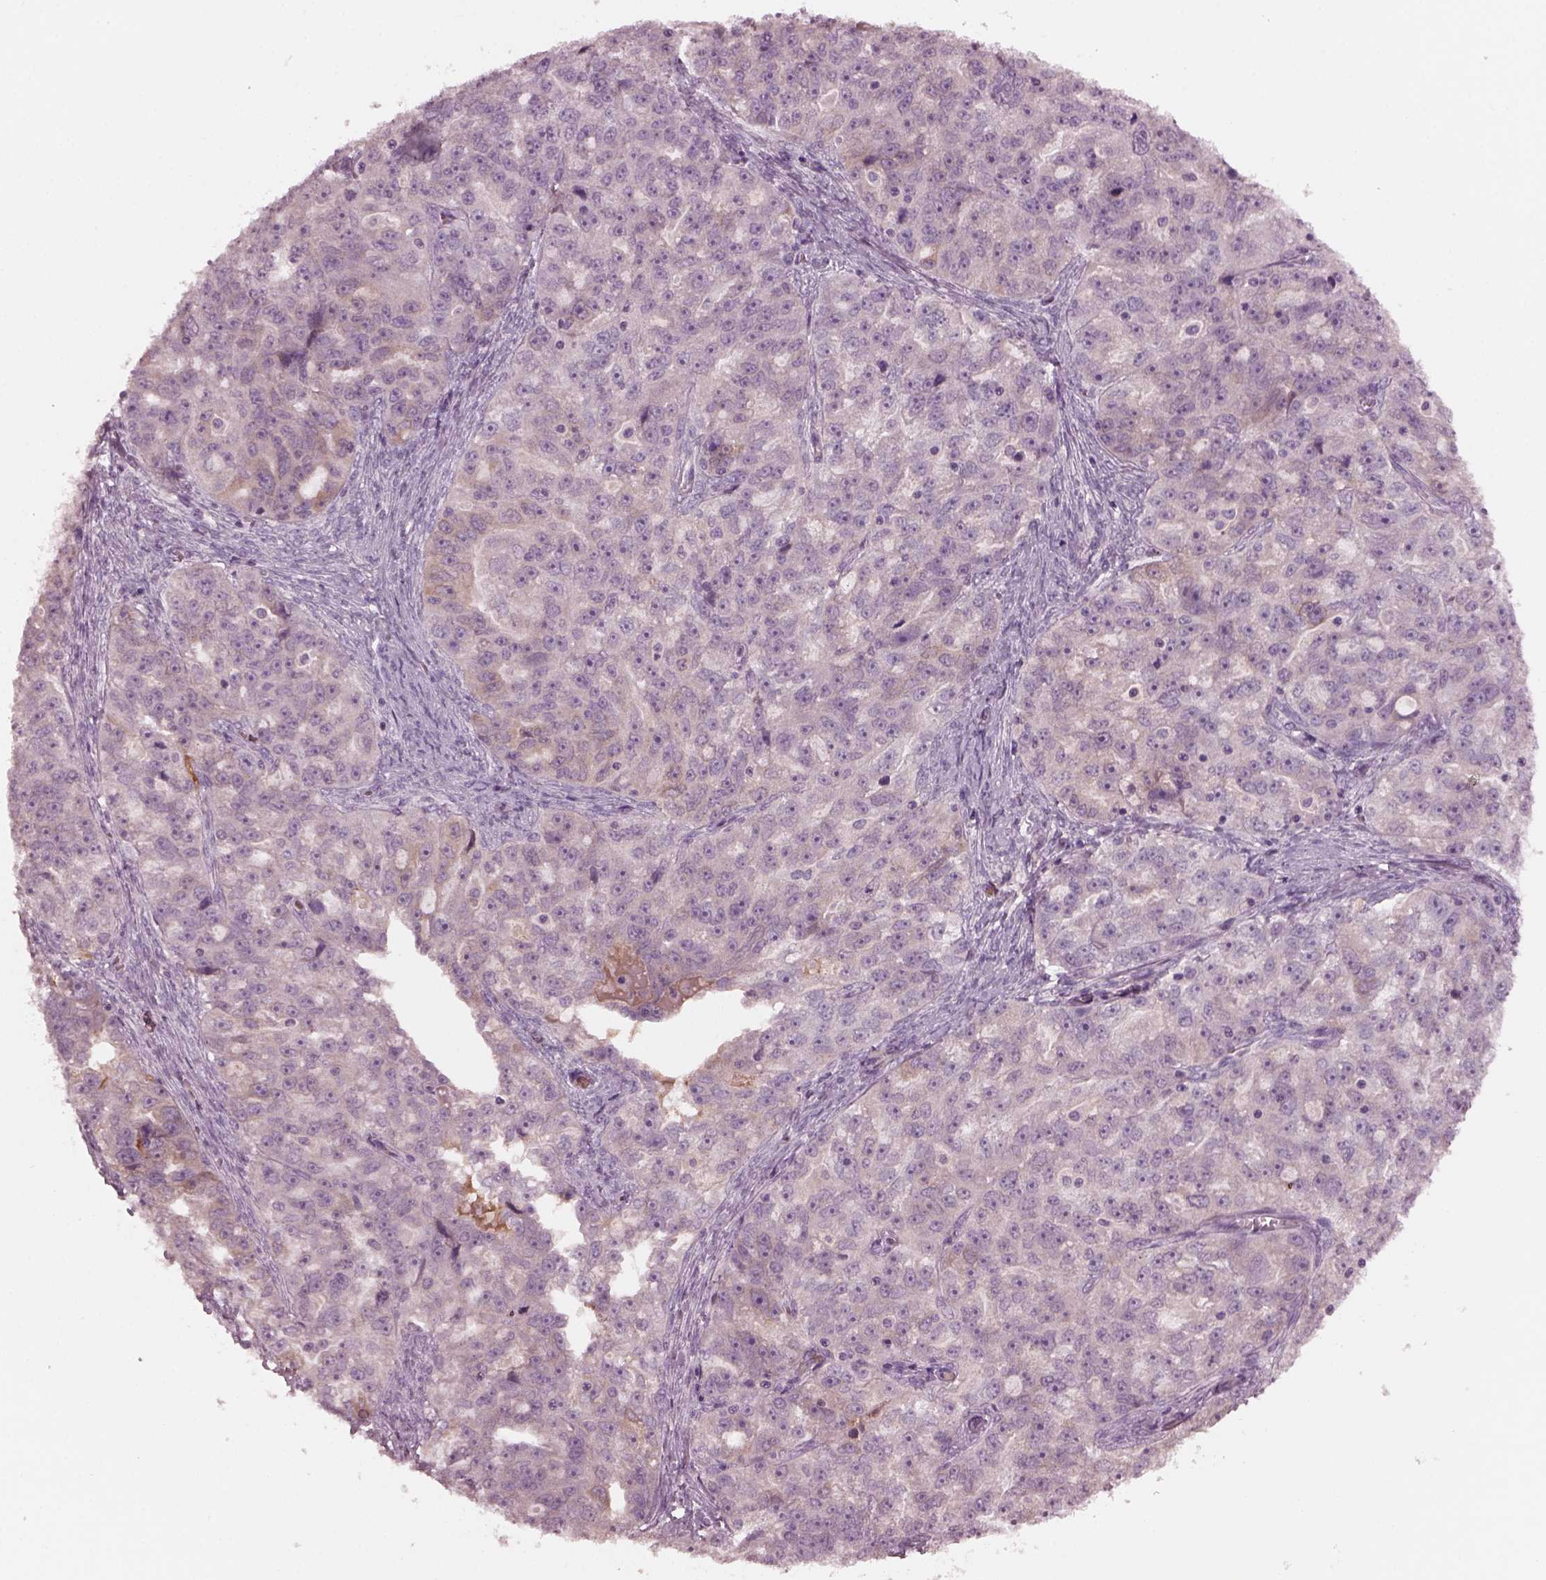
{"staining": {"intensity": "negative", "quantity": "none", "location": "none"}, "tissue": "ovarian cancer", "cell_type": "Tumor cells", "image_type": "cancer", "snomed": [{"axis": "morphology", "description": "Cystadenocarcinoma, serous, NOS"}, {"axis": "topography", "description": "Ovary"}], "caption": "Tumor cells are negative for brown protein staining in ovarian cancer.", "gene": "PORCN", "patient": {"sex": "female", "age": 51}}